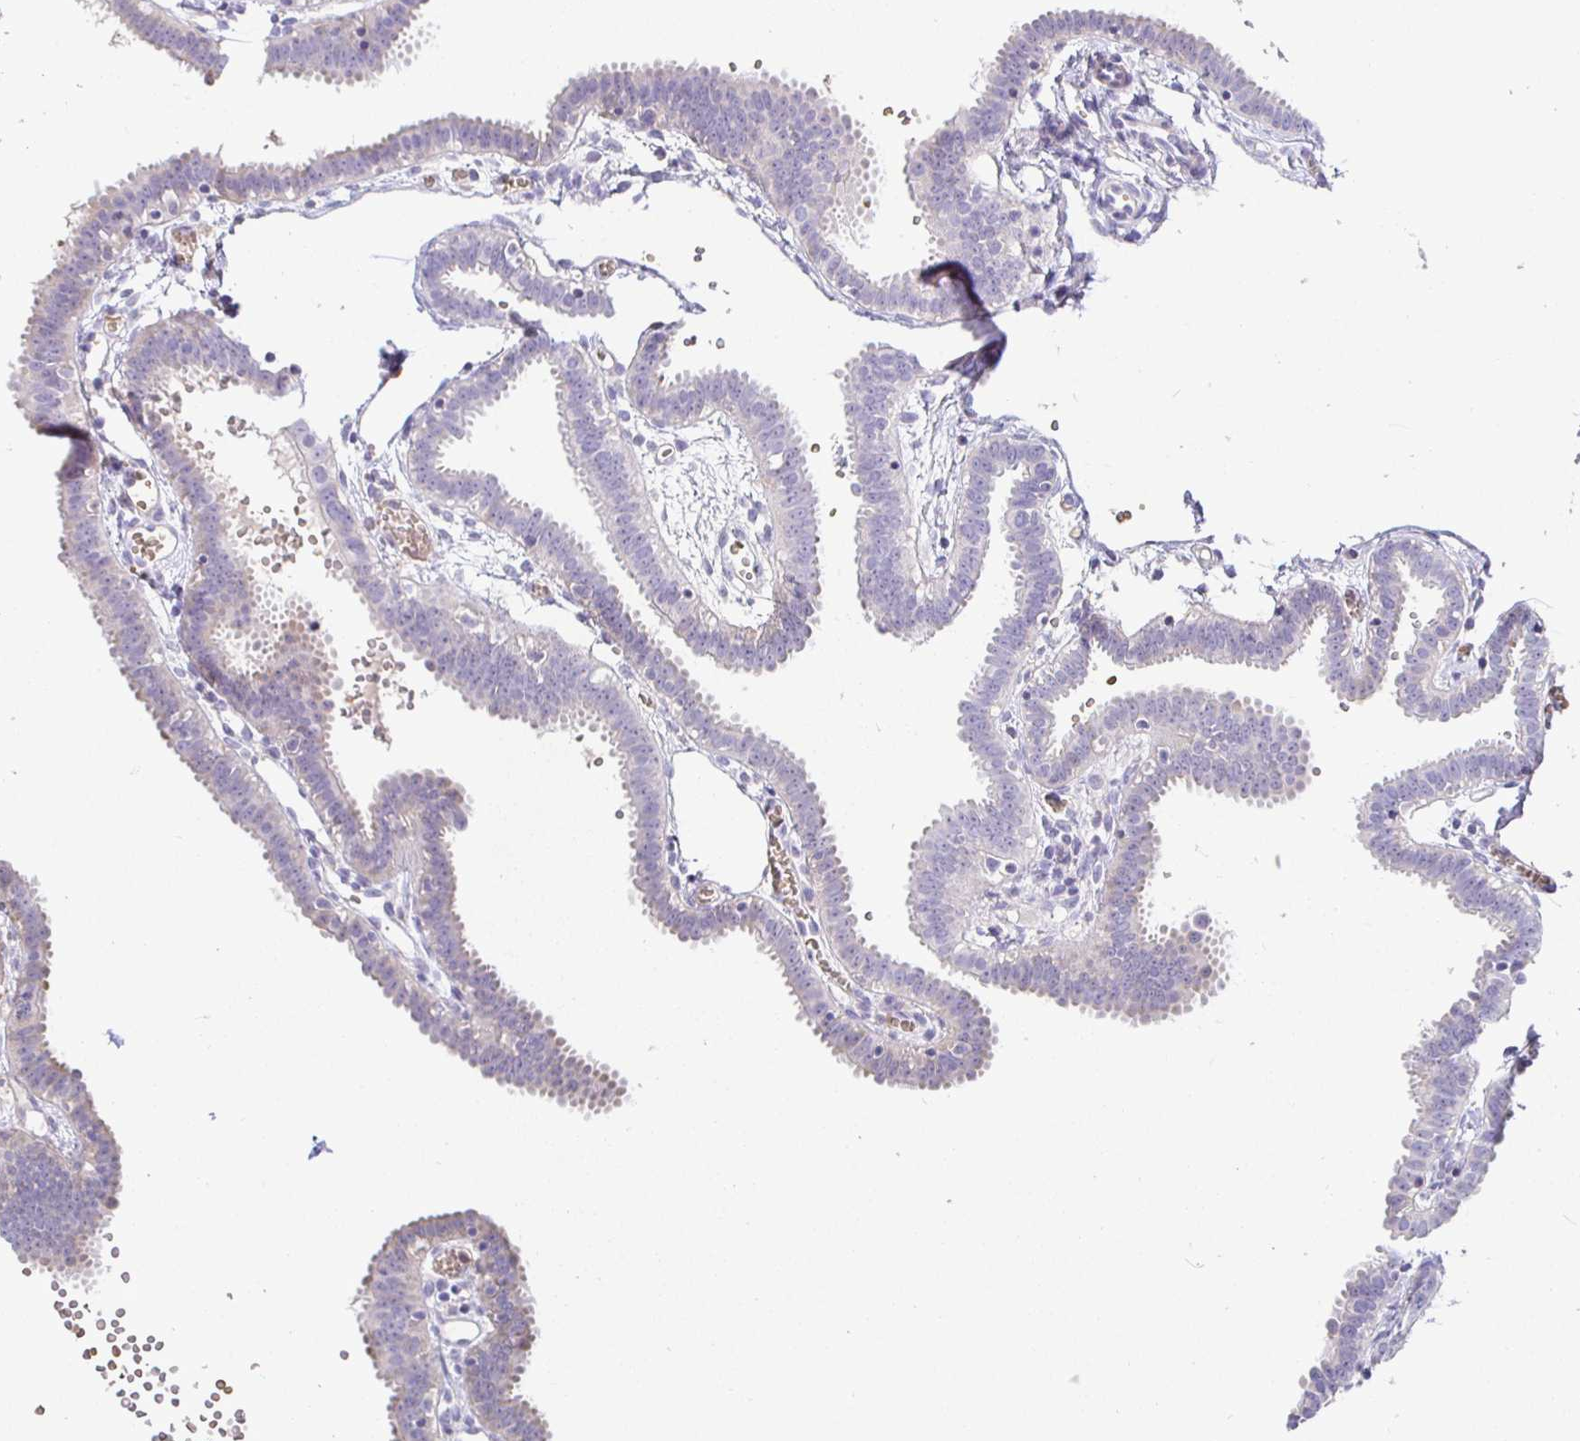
{"staining": {"intensity": "negative", "quantity": "none", "location": "none"}, "tissue": "fallopian tube", "cell_type": "Glandular cells", "image_type": "normal", "snomed": [{"axis": "morphology", "description": "Normal tissue, NOS"}, {"axis": "topography", "description": "Fallopian tube"}], "caption": "The image shows no significant staining in glandular cells of fallopian tube.", "gene": "SIRPA", "patient": {"sex": "female", "age": 37}}